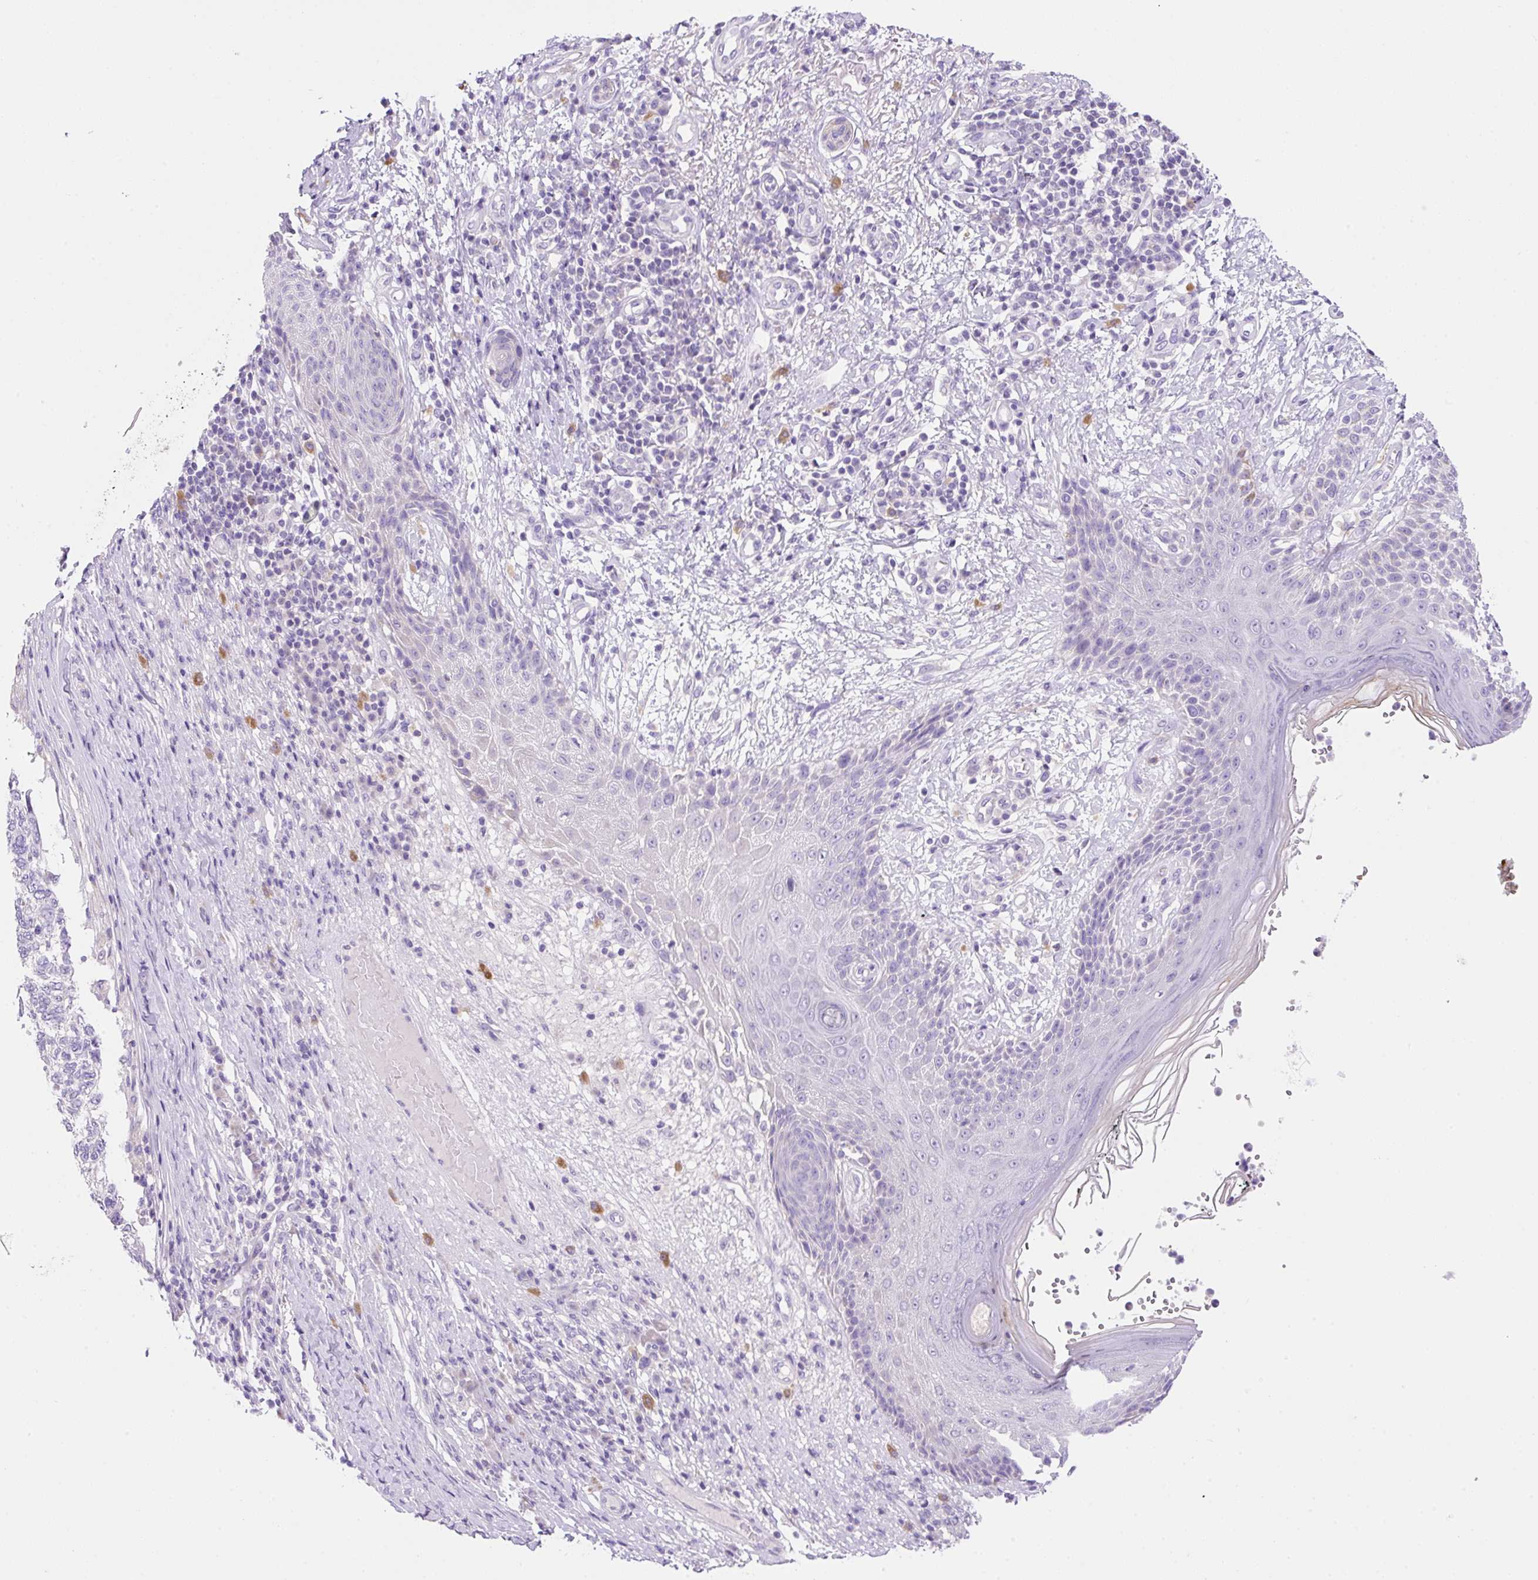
{"staining": {"intensity": "negative", "quantity": "none", "location": "none"}, "tissue": "skin cancer", "cell_type": "Tumor cells", "image_type": "cancer", "snomed": [{"axis": "morphology", "description": "Basal cell carcinoma"}, {"axis": "topography", "description": "Skin"}], "caption": "This is an IHC image of human basal cell carcinoma (skin). There is no expression in tumor cells.", "gene": "NDST3", "patient": {"sex": "female", "age": 65}}